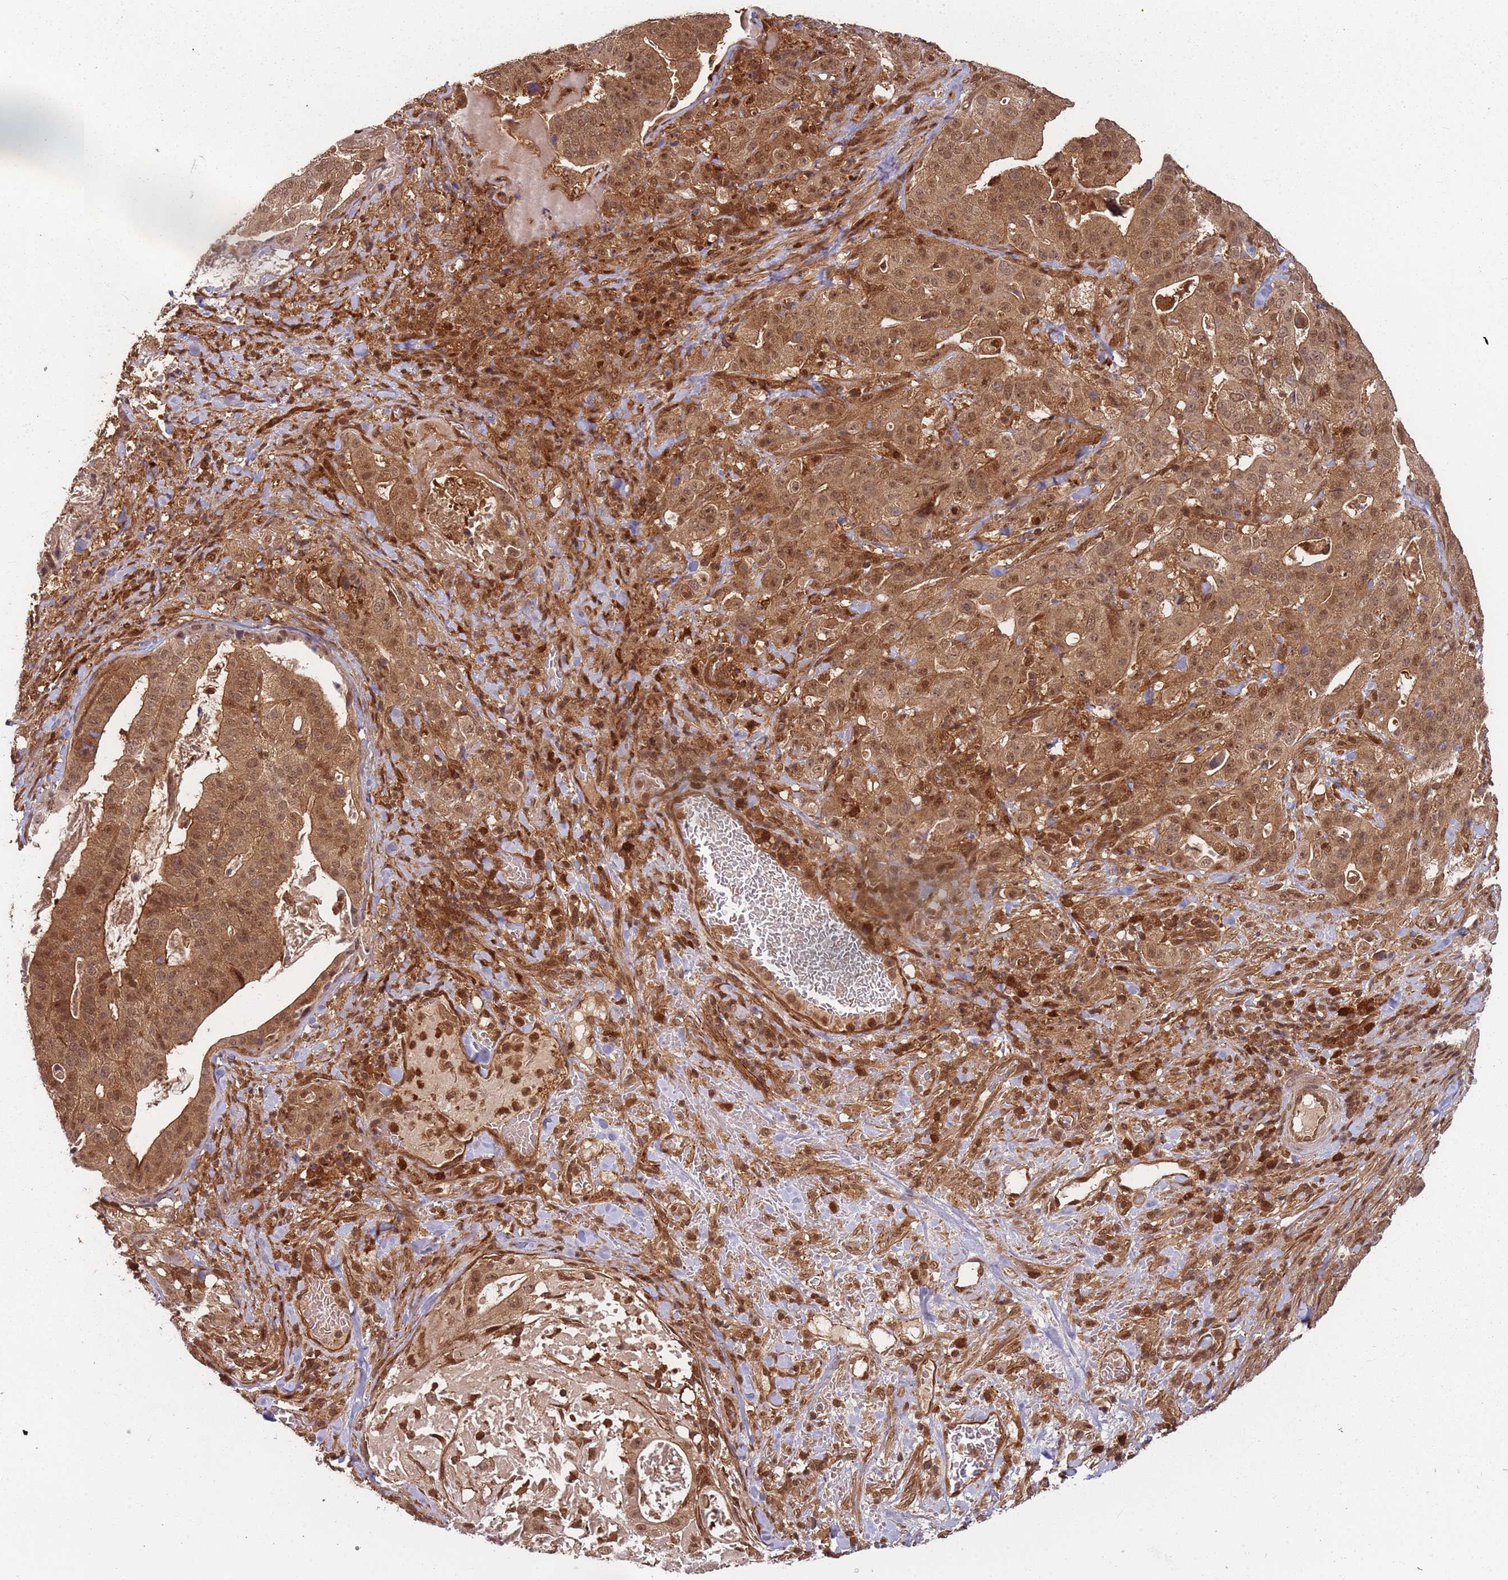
{"staining": {"intensity": "moderate", "quantity": ">75%", "location": "cytoplasmic/membranous,nuclear"}, "tissue": "stomach cancer", "cell_type": "Tumor cells", "image_type": "cancer", "snomed": [{"axis": "morphology", "description": "Adenocarcinoma, NOS"}, {"axis": "topography", "description": "Stomach"}], "caption": "Human stomach cancer (adenocarcinoma) stained for a protein (brown) shows moderate cytoplasmic/membranous and nuclear positive positivity in approximately >75% of tumor cells.", "gene": "PGLS", "patient": {"sex": "male", "age": 48}}